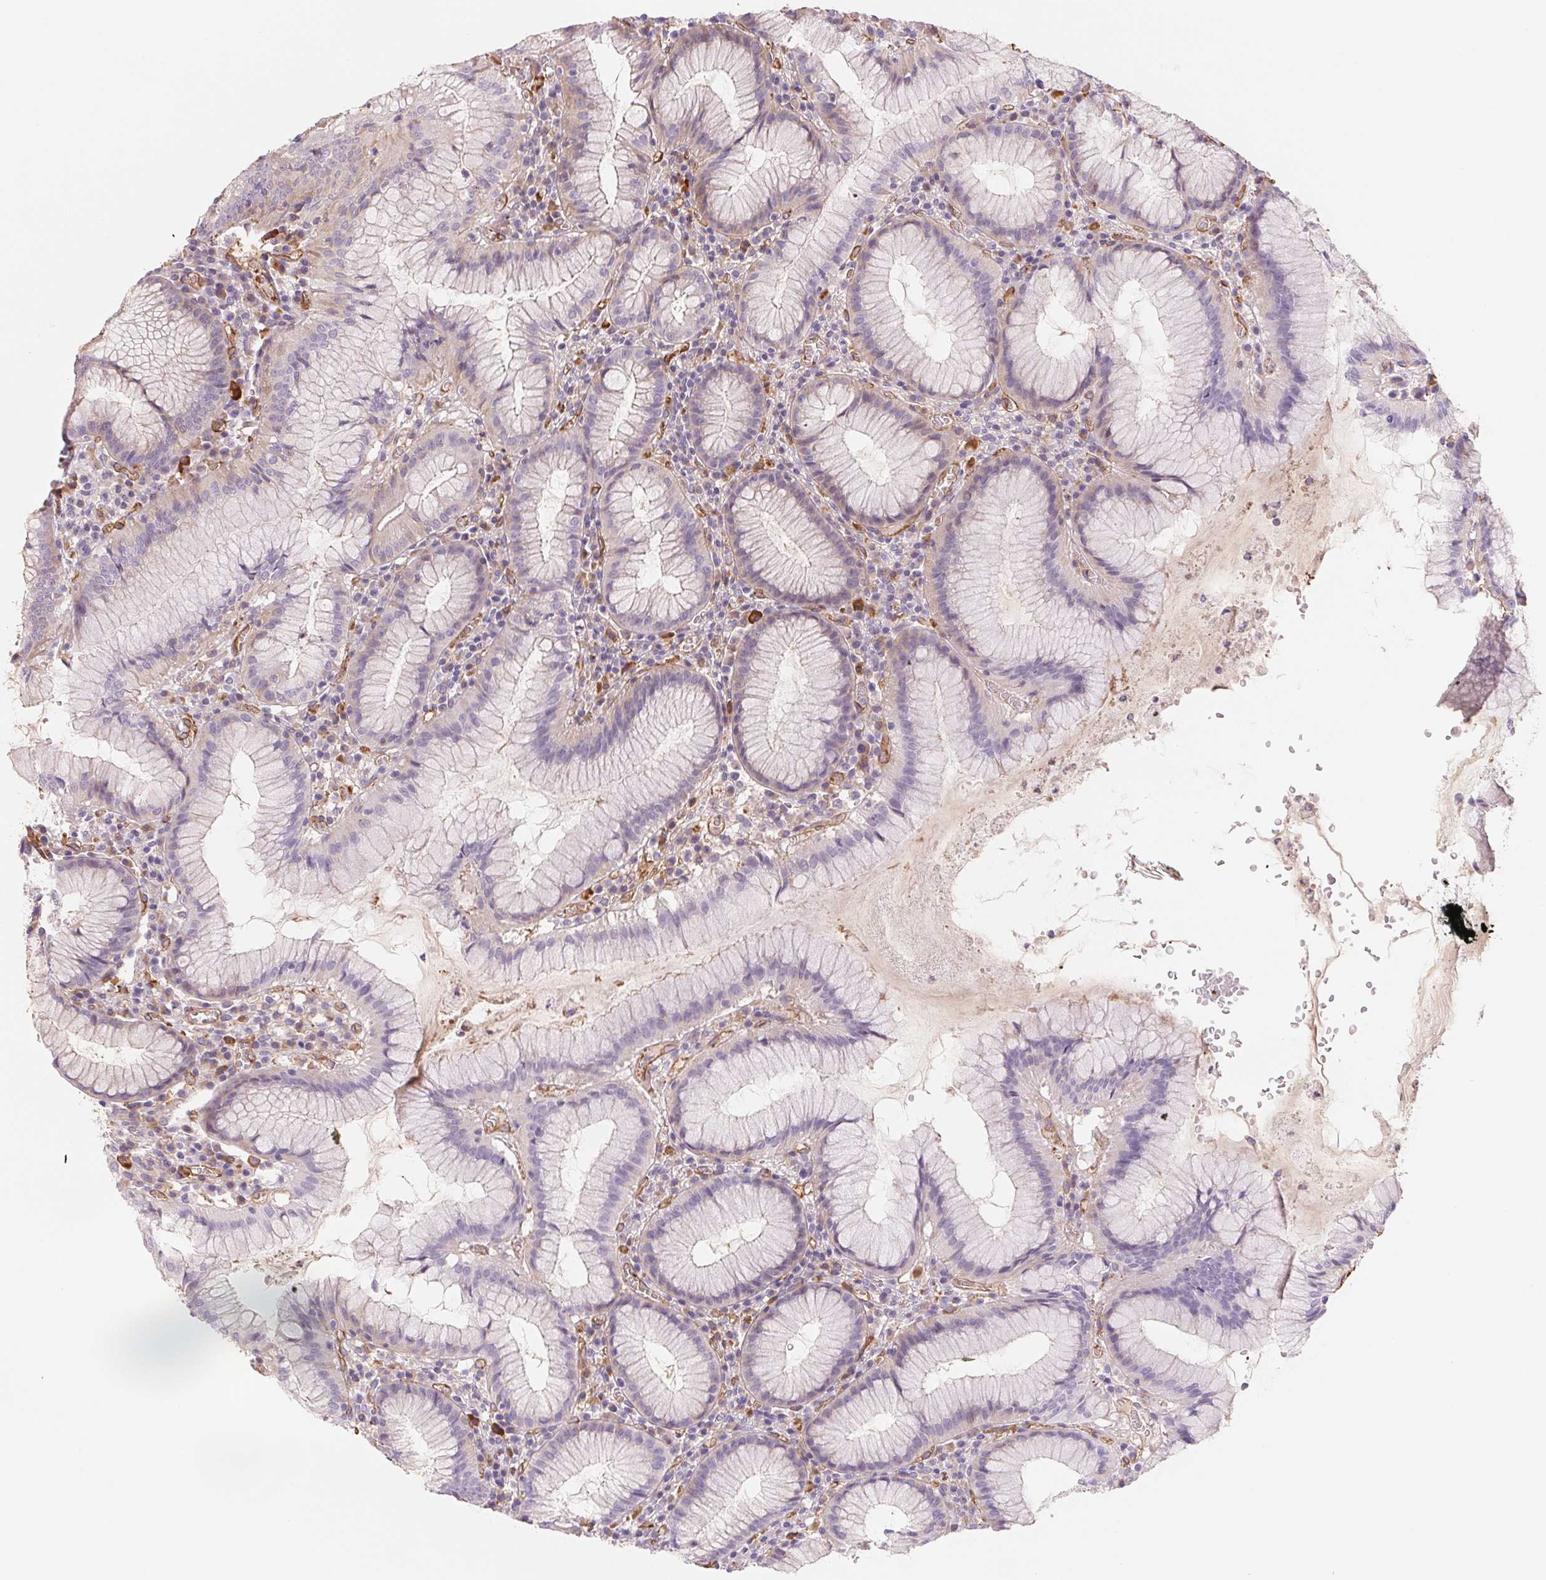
{"staining": {"intensity": "negative", "quantity": "none", "location": "none"}, "tissue": "stomach", "cell_type": "Glandular cells", "image_type": "normal", "snomed": [{"axis": "morphology", "description": "Normal tissue, NOS"}, {"axis": "topography", "description": "Stomach"}], "caption": "Protein analysis of benign stomach shows no significant positivity in glandular cells. (Immunohistochemistry (ihc), brightfield microscopy, high magnification).", "gene": "ANKRD13B", "patient": {"sex": "male", "age": 55}}